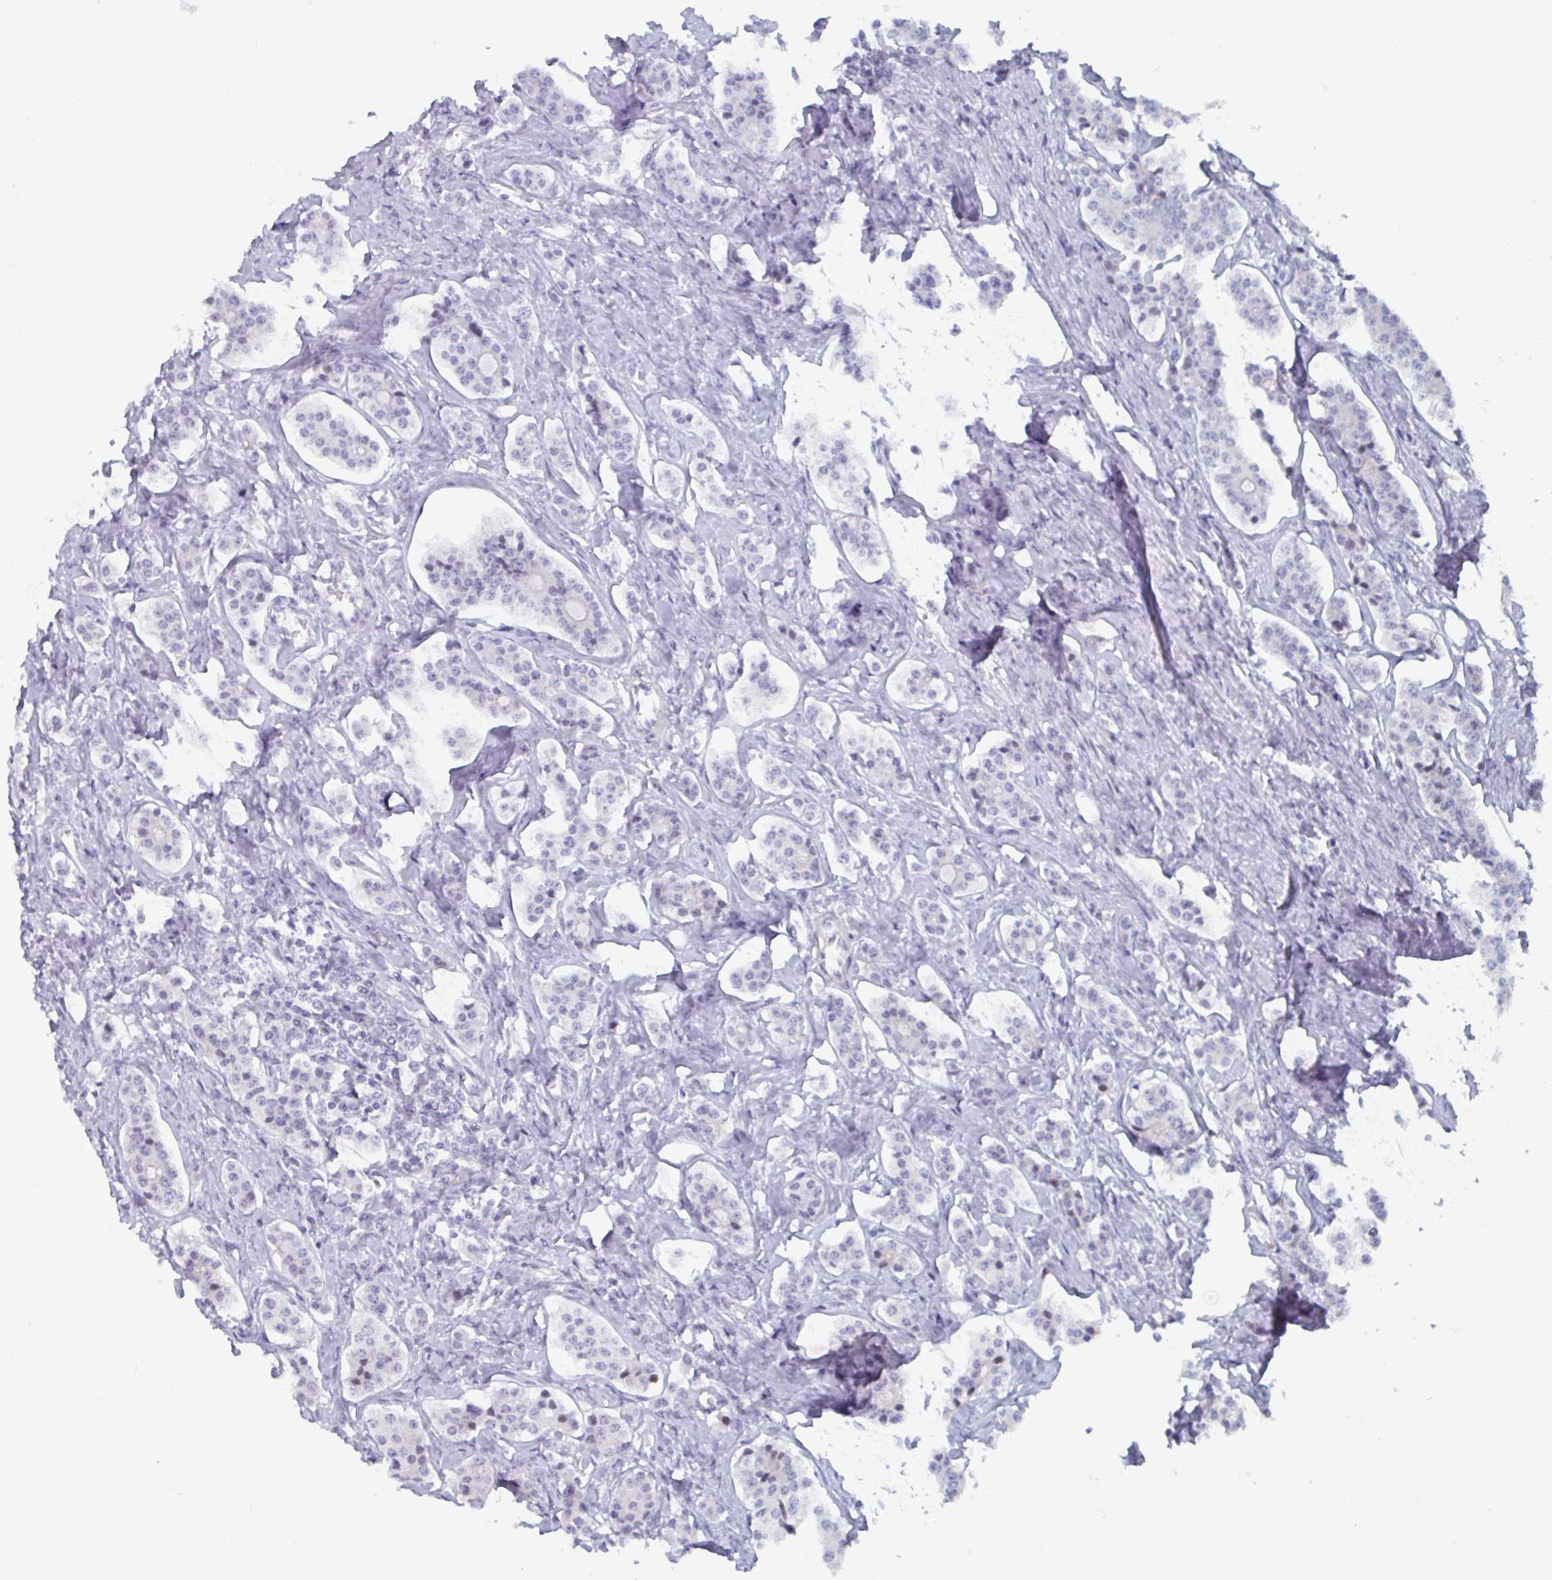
{"staining": {"intensity": "negative", "quantity": "none", "location": "none"}, "tissue": "carcinoid", "cell_type": "Tumor cells", "image_type": "cancer", "snomed": [{"axis": "morphology", "description": "Carcinoid, malignant, NOS"}, {"axis": "topography", "description": "Small intestine"}], "caption": "Immunohistochemistry image of carcinoid stained for a protein (brown), which shows no positivity in tumor cells.", "gene": "DUXA", "patient": {"sex": "male", "age": 63}}